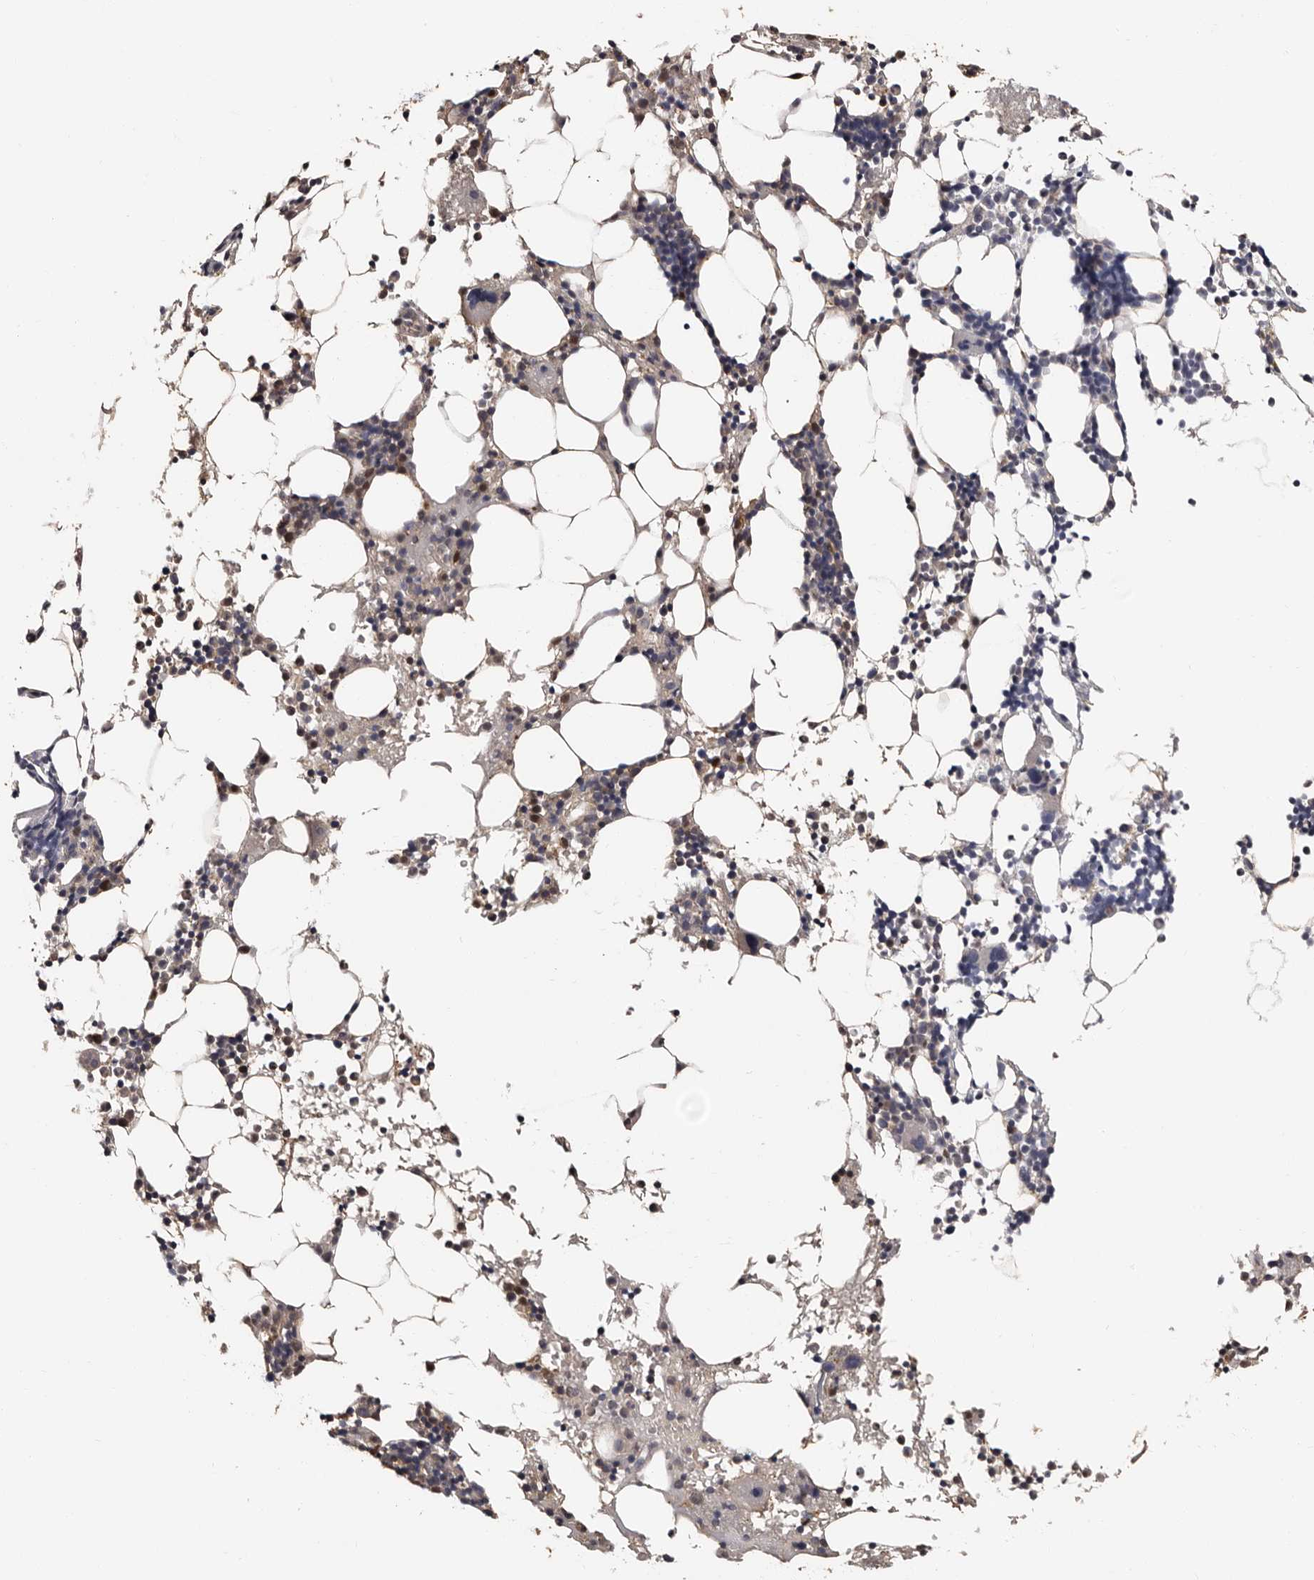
{"staining": {"intensity": "moderate", "quantity": "25%-75%", "location": "cytoplasmic/membranous,nuclear"}, "tissue": "bone marrow", "cell_type": "Hematopoietic cells", "image_type": "normal", "snomed": [{"axis": "morphology", "description": "Normal tissue, NOS"}, {"axis": "morphology", "description": "Inflammation, NOS"}, {"axis": "topography", "description": "Bone marrow"}], "caption": "High-magnification brightfield microscopy of unremarkable bone marrow stained with DAB (brown) and counterstained with hematoxylin (blue). hematopoietic cells exhibit moderate cytoplasmic/membranous,nuclear positivity is seen in about25%-75% of cells.", "gene": "DNPH1", "patient": {"sex": "male", "age": 31}}